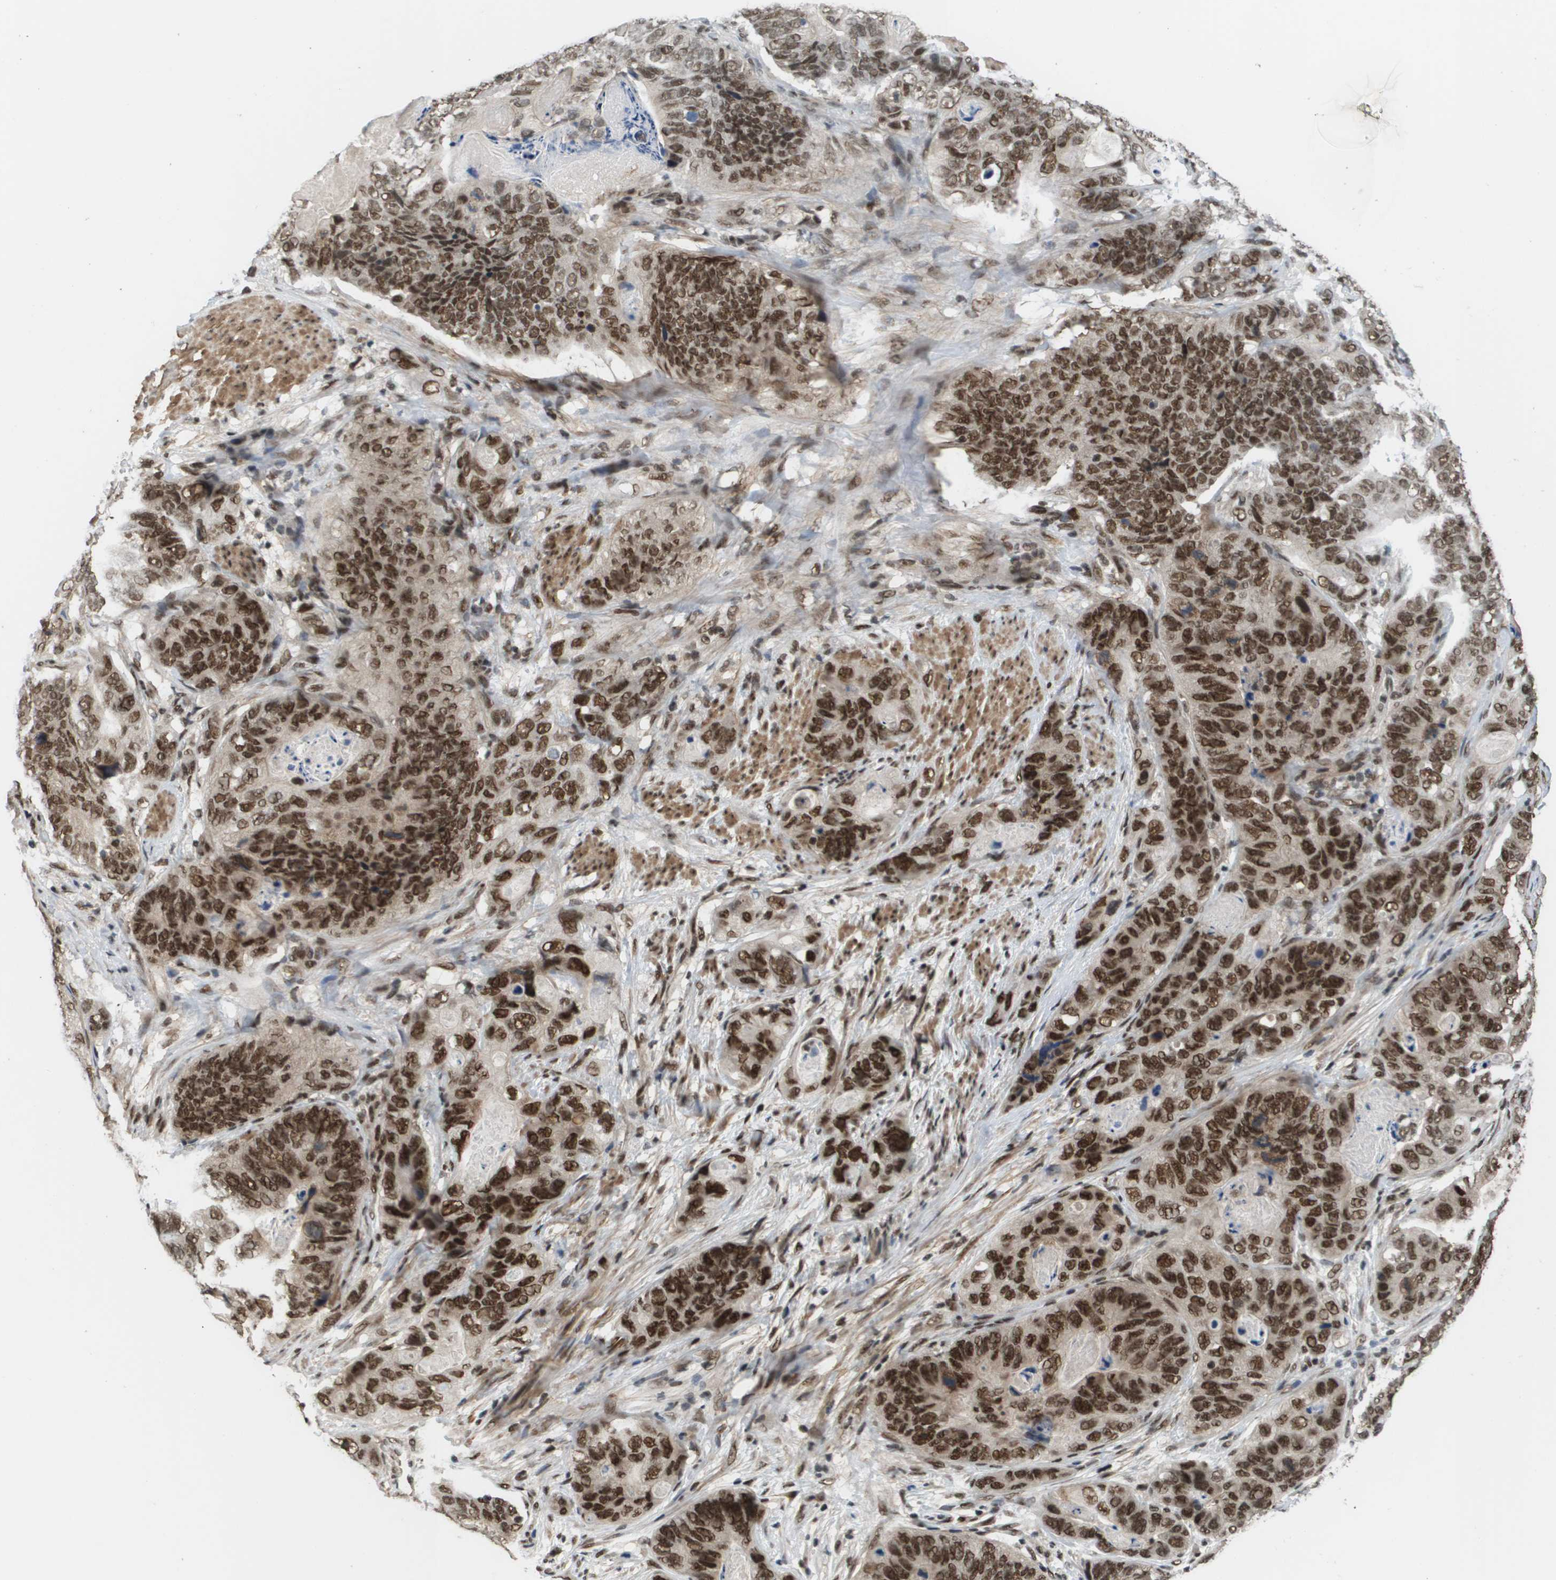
{"staining": {"intensity": "strong", "quantity": ">75%", "location": "cytoplasmic/membranous,nuclear"}, "tissue": "stomach cancer", "cell_type": "Tumor cells", "image_type": "cancer", "snomed": [{"axis": "morphology", "description": "Adenocarcinoma, NOS"}, {"axis": "topography", "description": "Stomach"}], "caption": "Immunohistochemical staining of stomach cancer (adenocarcinoma) displays high levels of strong cytoplasmic/membranous and nuclear protein expression in approximately >75% of tumor cells.", "gene": "PRCC", "patient": {"sex": "female", "age": 89}}